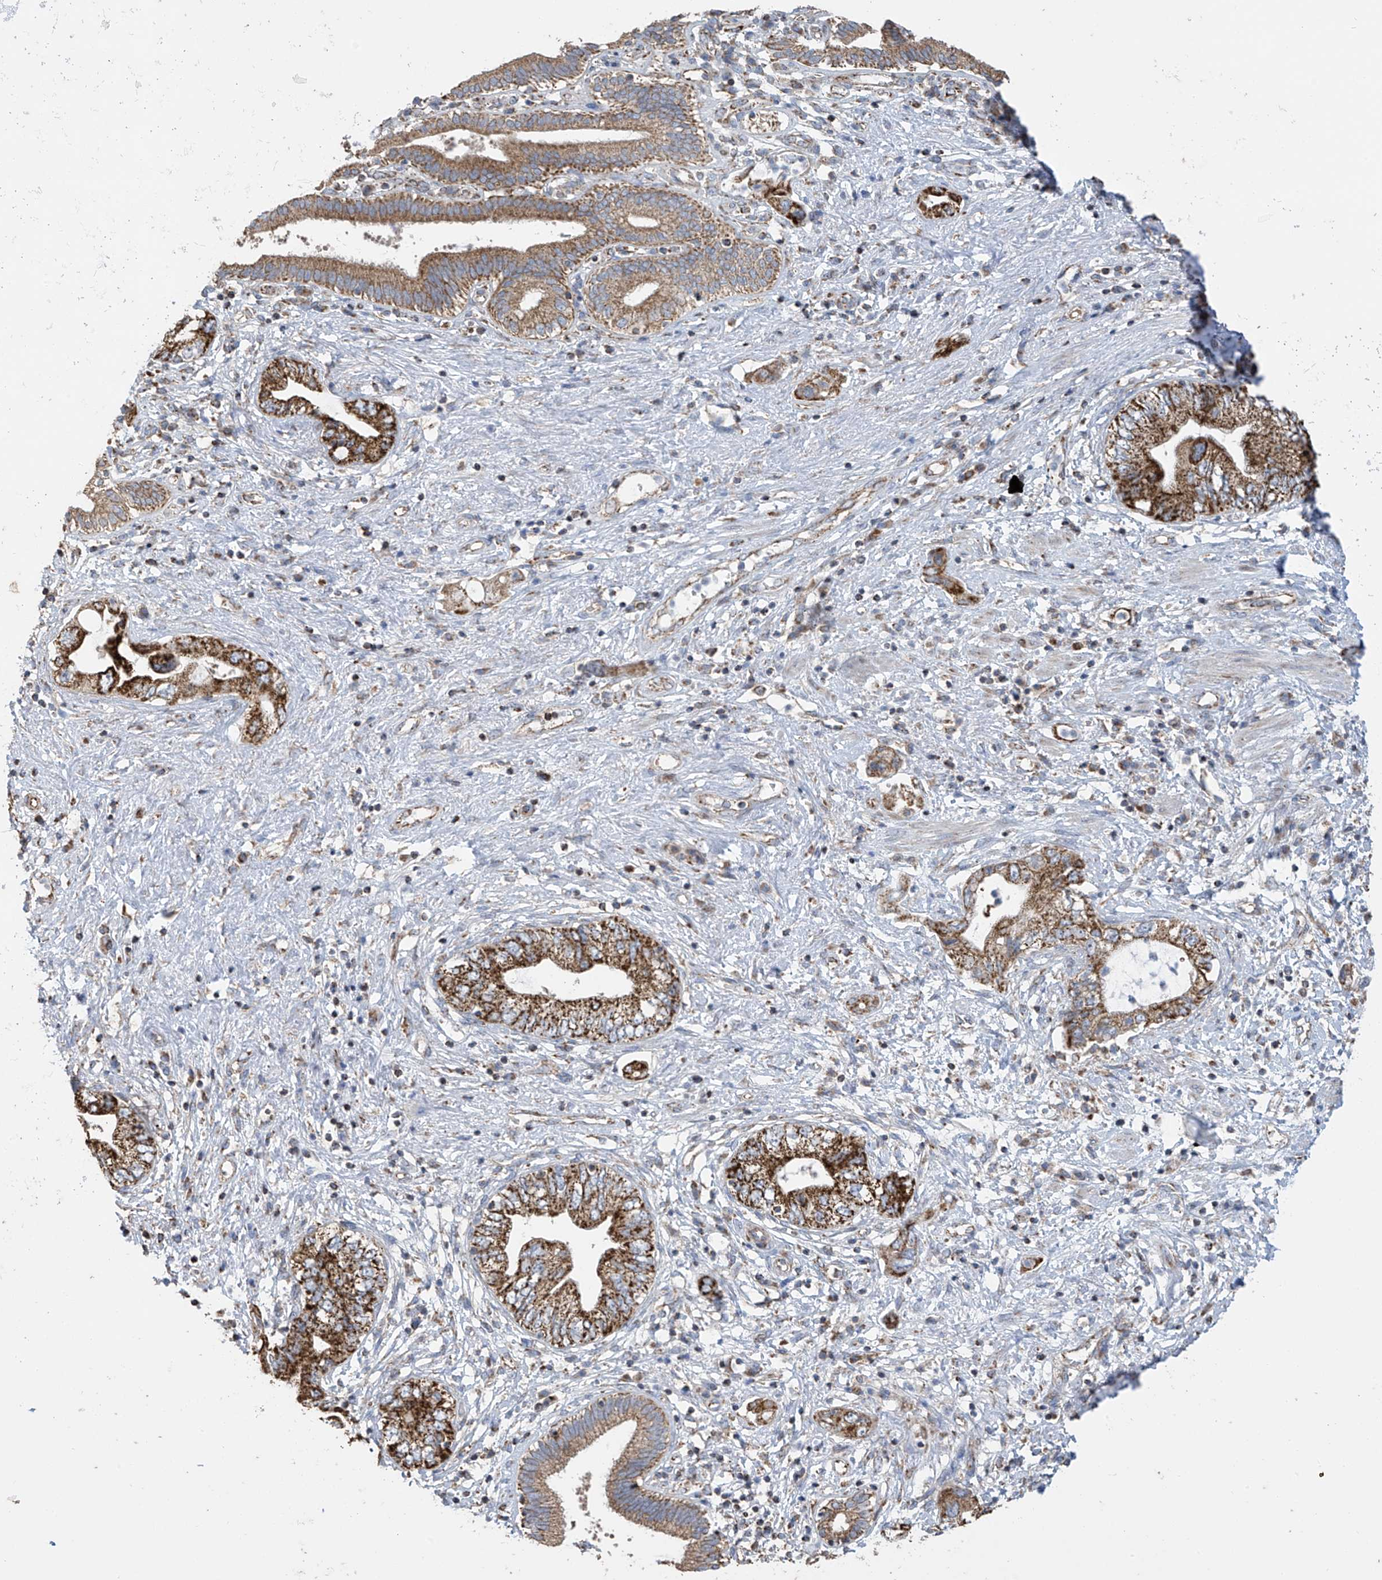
{"staining": {"intensity": "strong", "quantity": ">75%", "location": "cytoplasmic/membranous"}, "tissue": "pancreatic cancer", "cell_type": "Tumor cells", "image_type": "cancer", "snomed": [{"axis": "morphology", "description": "Adenocarcinoma, NOS"}, {"axis": "topography", "description": "Pancreas"}], "caption": "The micrograph displays staining of adenocarcinoma (pancreatic), revealing strong cytoplasmic/membranous protein staining (brown color) within tumor cells.", "gene": "PNPT1", "patient": {"sex": "female", "age": 73}}